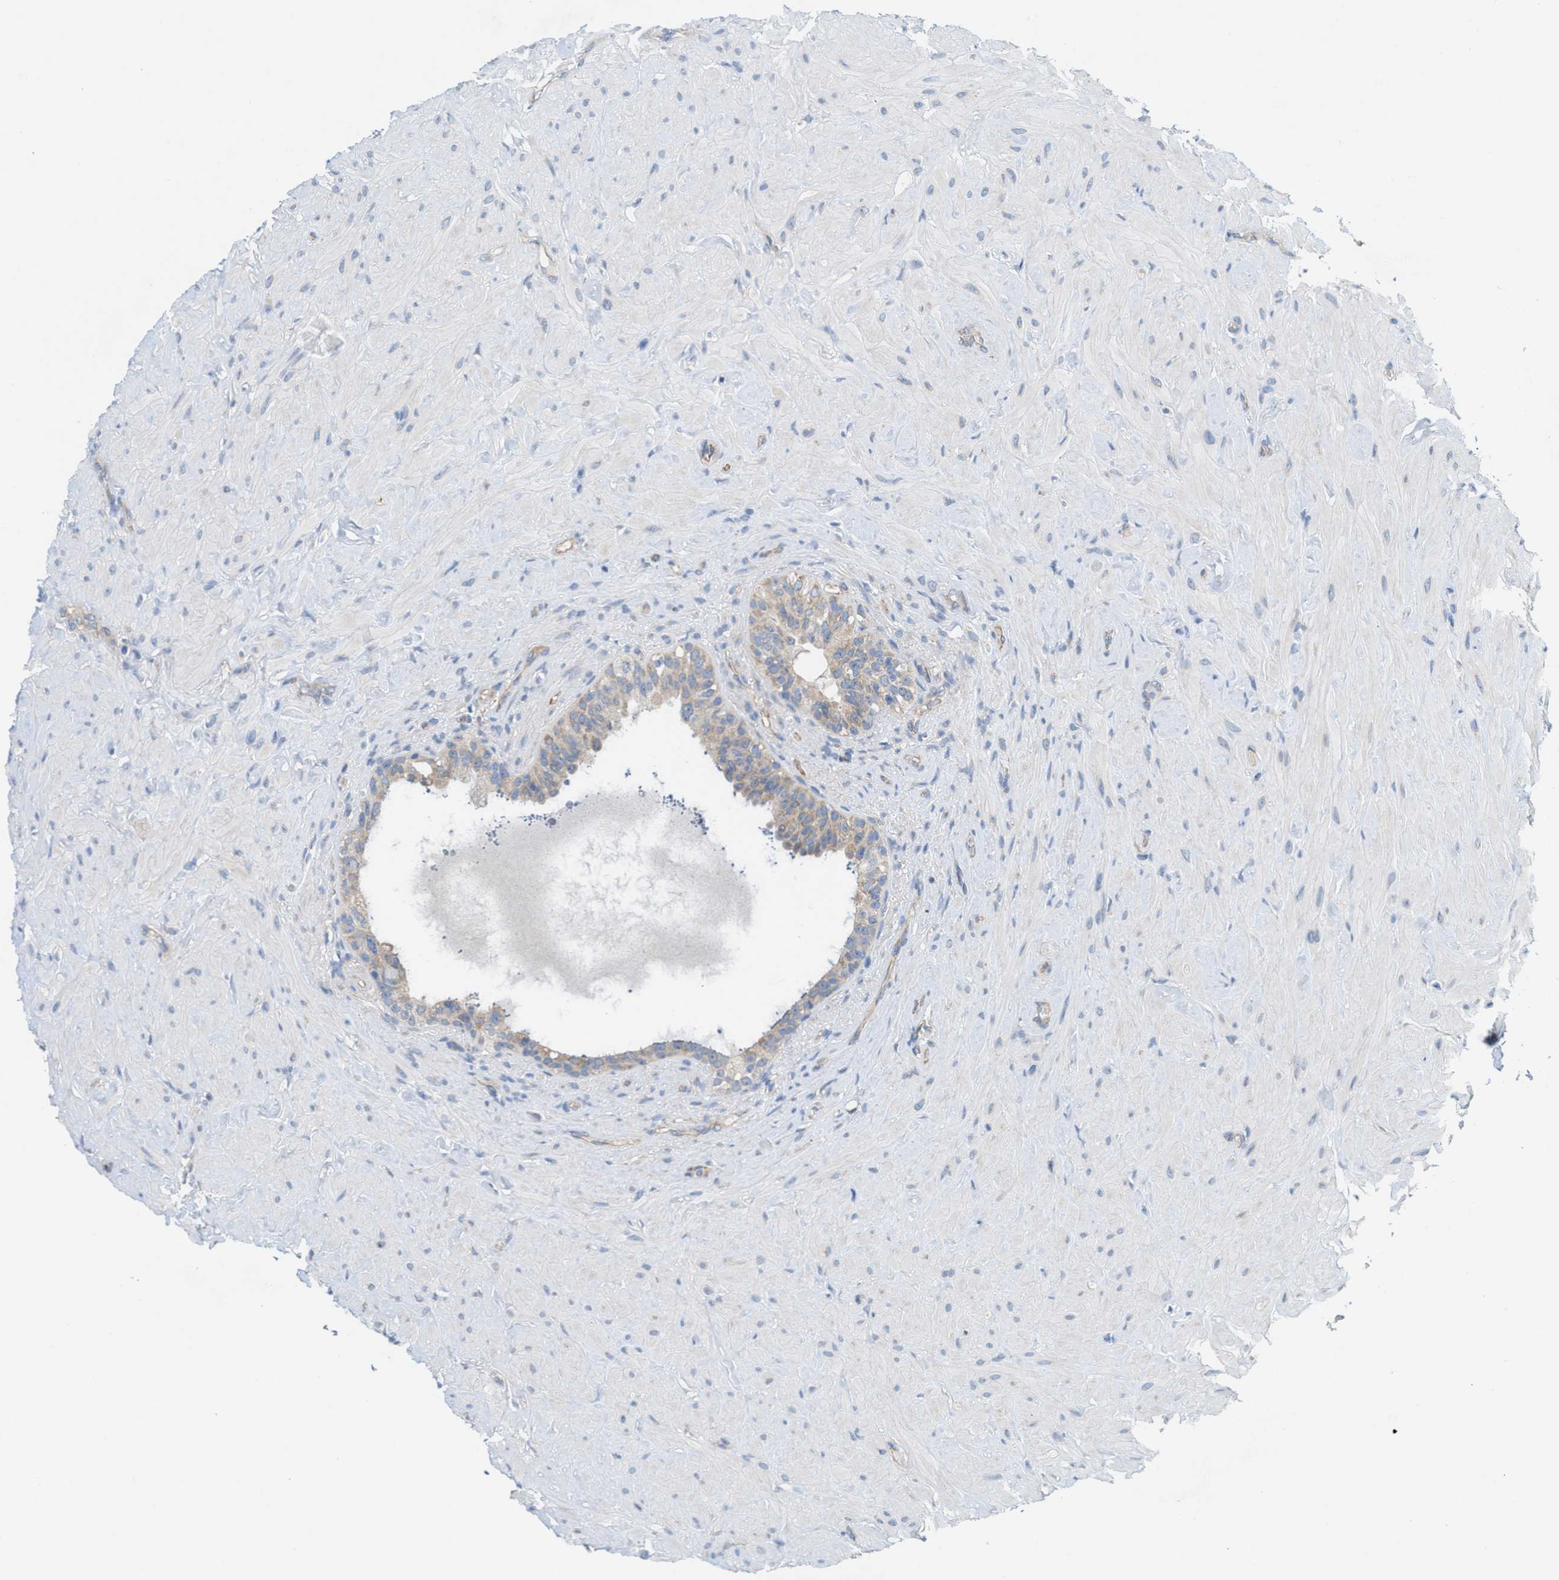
{"staining": {"intensity": "weak", "quantity": "<25%", "location": "cytoplasmic/membranous"}, "tissue": "seminal vesicle", "cell_type": "Glandular cells", "image_type": "normal", "snomed": [{"axis": "morphology", "description": "Normal tissue, NOS"}, {"axis": "topography", "description": "Seminal veicle"}], "caption": "Immunohistochemistry (IHC) photomicrograph of benign seminal vesicle stained for a protein (brown), which reveals no positivity in glandular cells.", "gene": "UBAP2", "patient": {"sex": "male", "age": 68}}